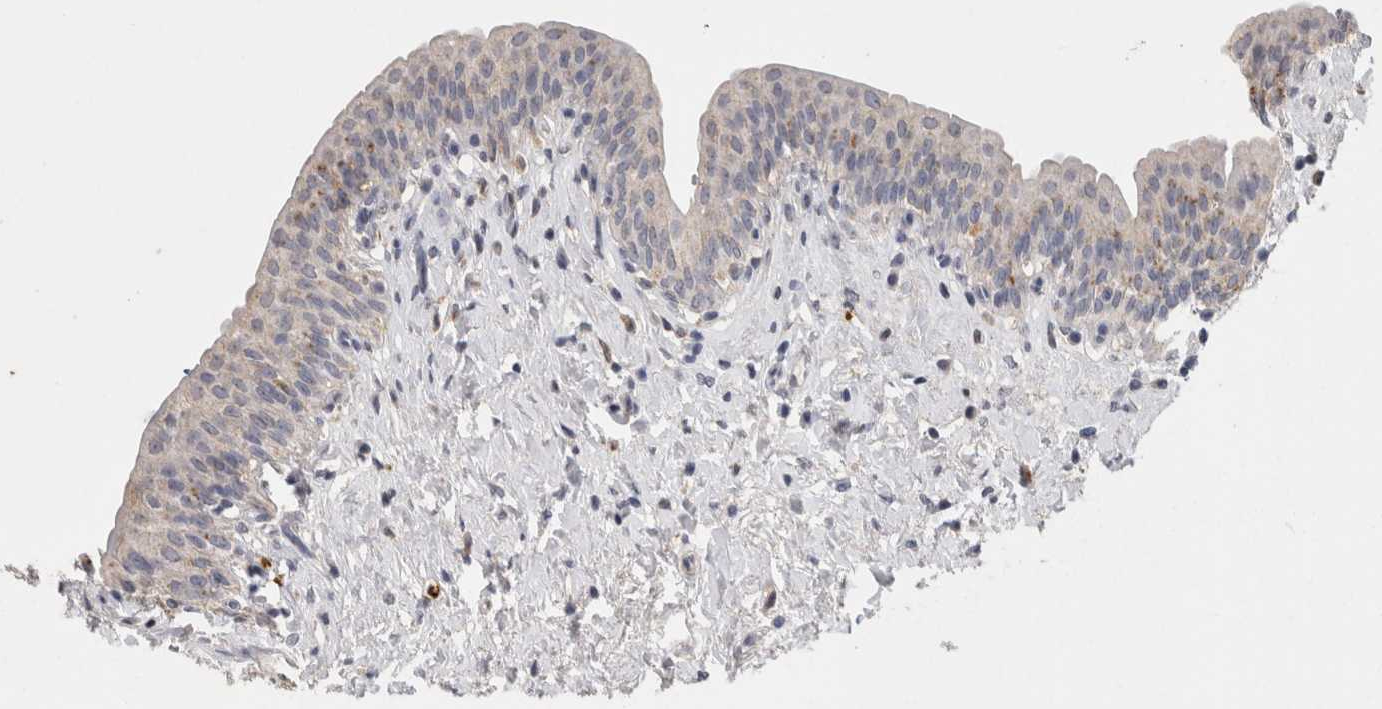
{"staining": {"intensity": "weak", "quantity": ">75%", "location": "cytoplasmic/membranous"}, "tissue": "urinary bladder", "cell_type": "Urothelial cells", "image_type": "normal", "snomed": [{"axis": "morphology", "description": "Normal tissue, NOS"}, {"axis": "topography", "description": "Urinary bladder"}], "caption": "The immunohistochemical stain shows weak cytoplasmic/membranous positivity in urothelial cells of normal urinary bladder.", "gene": "CNTFR", "patient": {"sex": "male", "age": 83}}